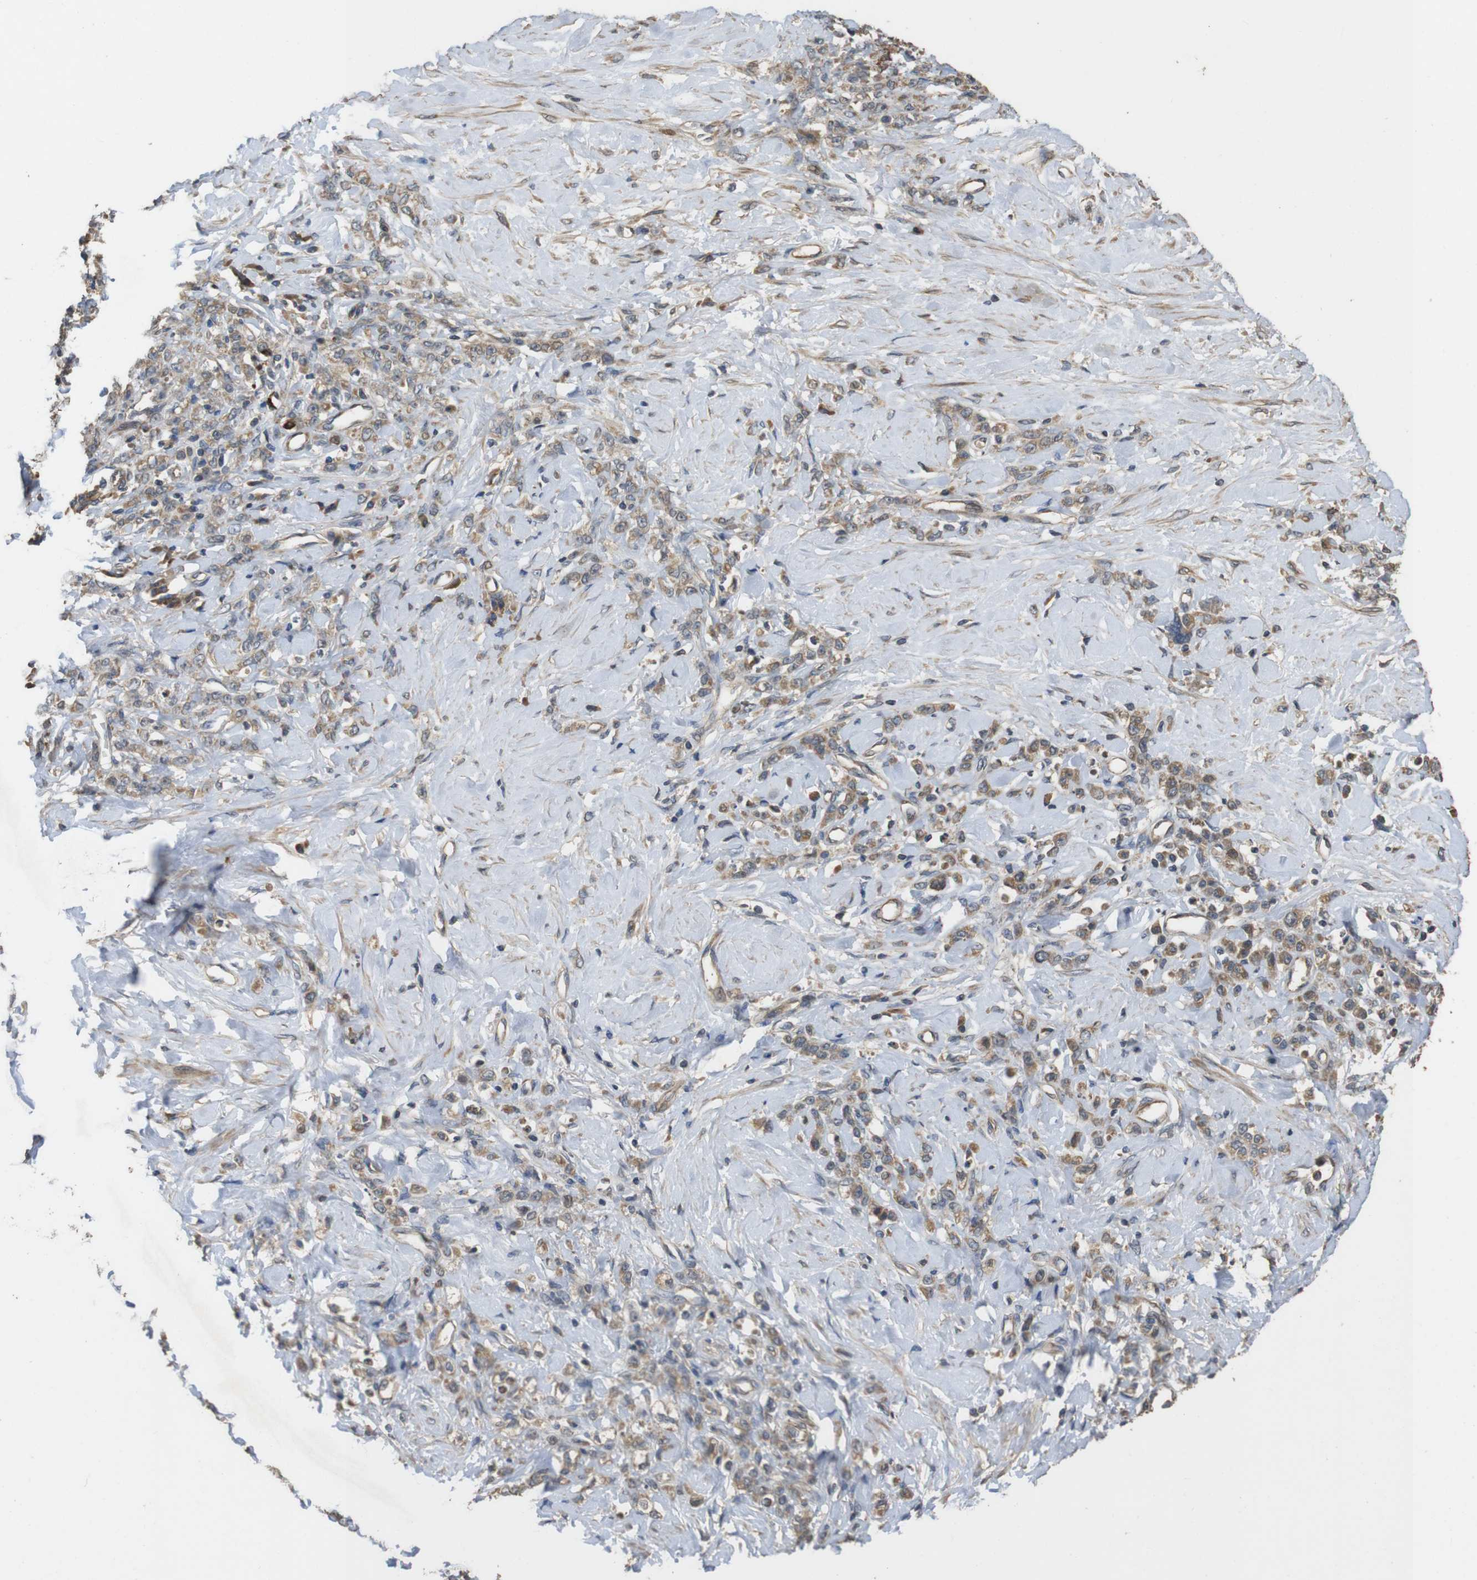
{"staining": {"intensity": "weak", "quantity": ">75%", "location": "cytoplasmic/membranous"}, "tissue": "stomach cancer", "cell_type": "Tumor cells", "image_type": "cancer", "snomed": [{"axis": "morphology", "description": "Adenocarcinoma, NOS"}, {"axis": "topography", "description": "Stomach"}], "caption": "About >75% of tumor cells in human stomach adenocarcinoma exhibit weak cytoplasmic/membranous protein expression as visualized by brown immunohistochemical staining.", "gene": "PCDHB10", "patient": {"sex": "male", "age": 82}}